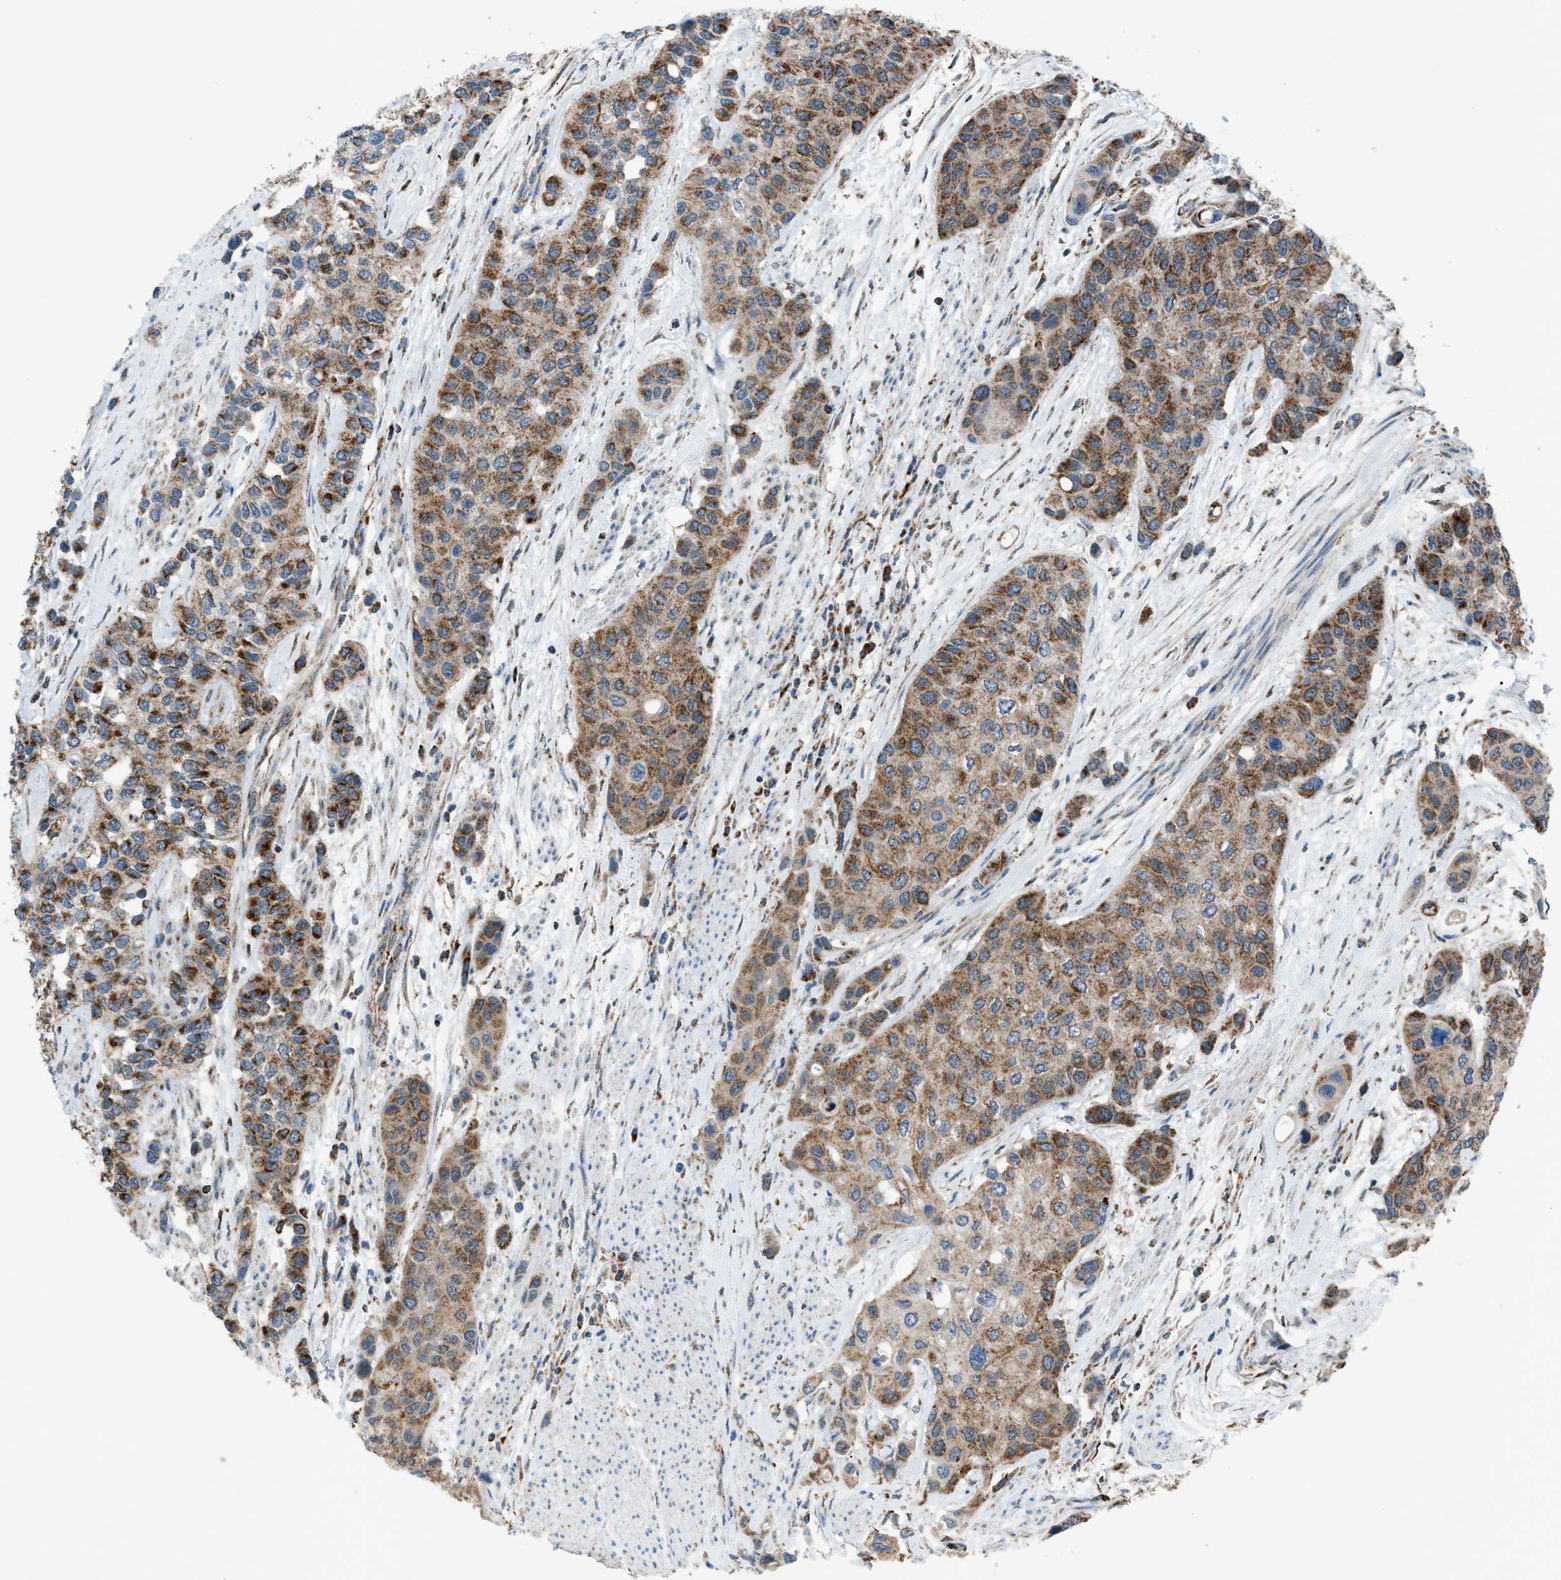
{"staining": {"intensity": "moderate", "quantity": ">75%", "location": "cytoplasmic/membranous"}, "tissue": "urothelial cancer", "cell_type": "Tumor cells", "image_type": "cancer", "snomed": [{"axis": "morphology", "description": "Urothelial carcinoma, High grade"}, {"axis": "topography", "description": "Urinary bladder"}], "caption": "This is an image of IHC staining of urothelial cancer, which shows moderate expression in the cytoplasmic/membranous of tumor cells.", "gene": "SRM", "patient": {"sex": "female", "age": 56}}